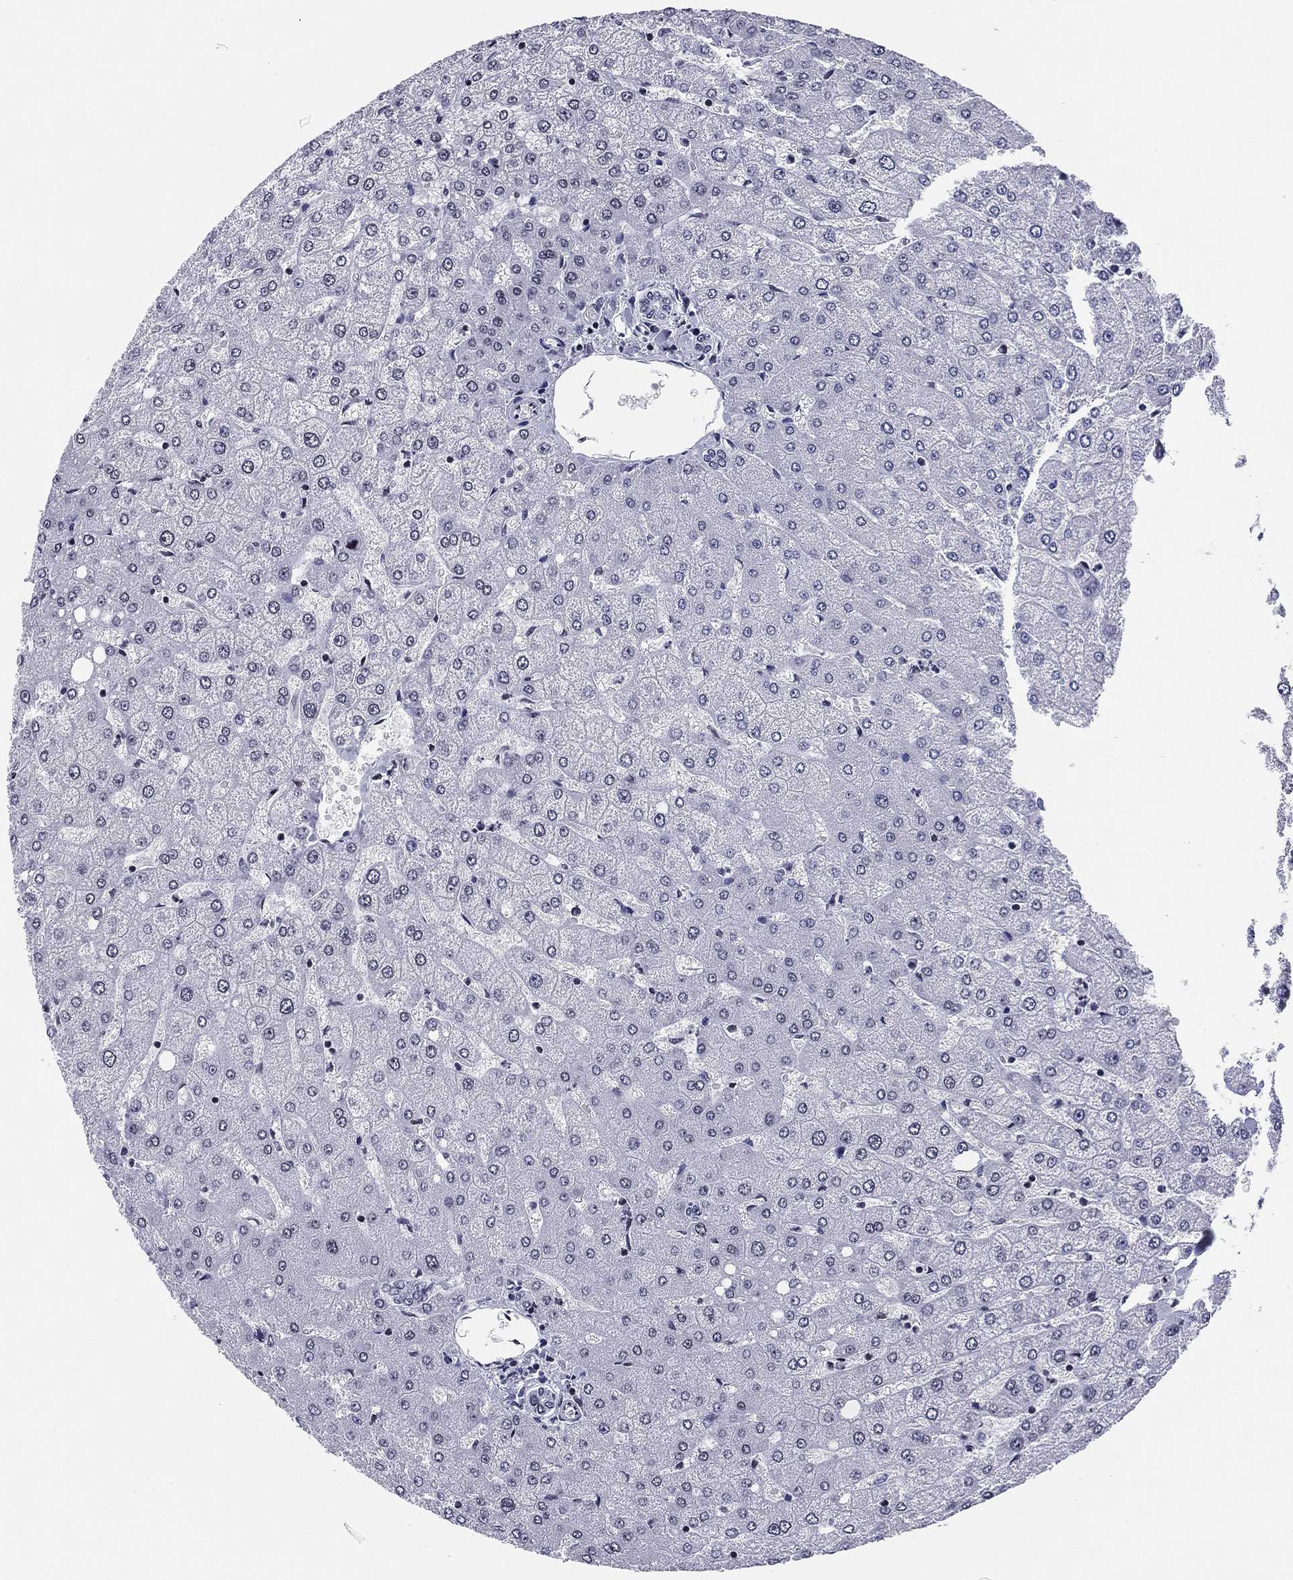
{"staining": {"intensity": "negative", "quantity": "none", "location": "none"}, "tissue": "liver", "cell_type": "Cholangiocytes", "image_type": "normal", "snomed": [{"axis": "morphology", "description": "Normal tissue, NOS"}, {"axis": "topography", "description": "Liver"}], "caption": "IHC of unremarkable human liver shows no staining in cholangiocytes. (DAB IHC, high magnification).", "gene": "CCDC144A", "patient": {"sex": "female", "age": 54}}